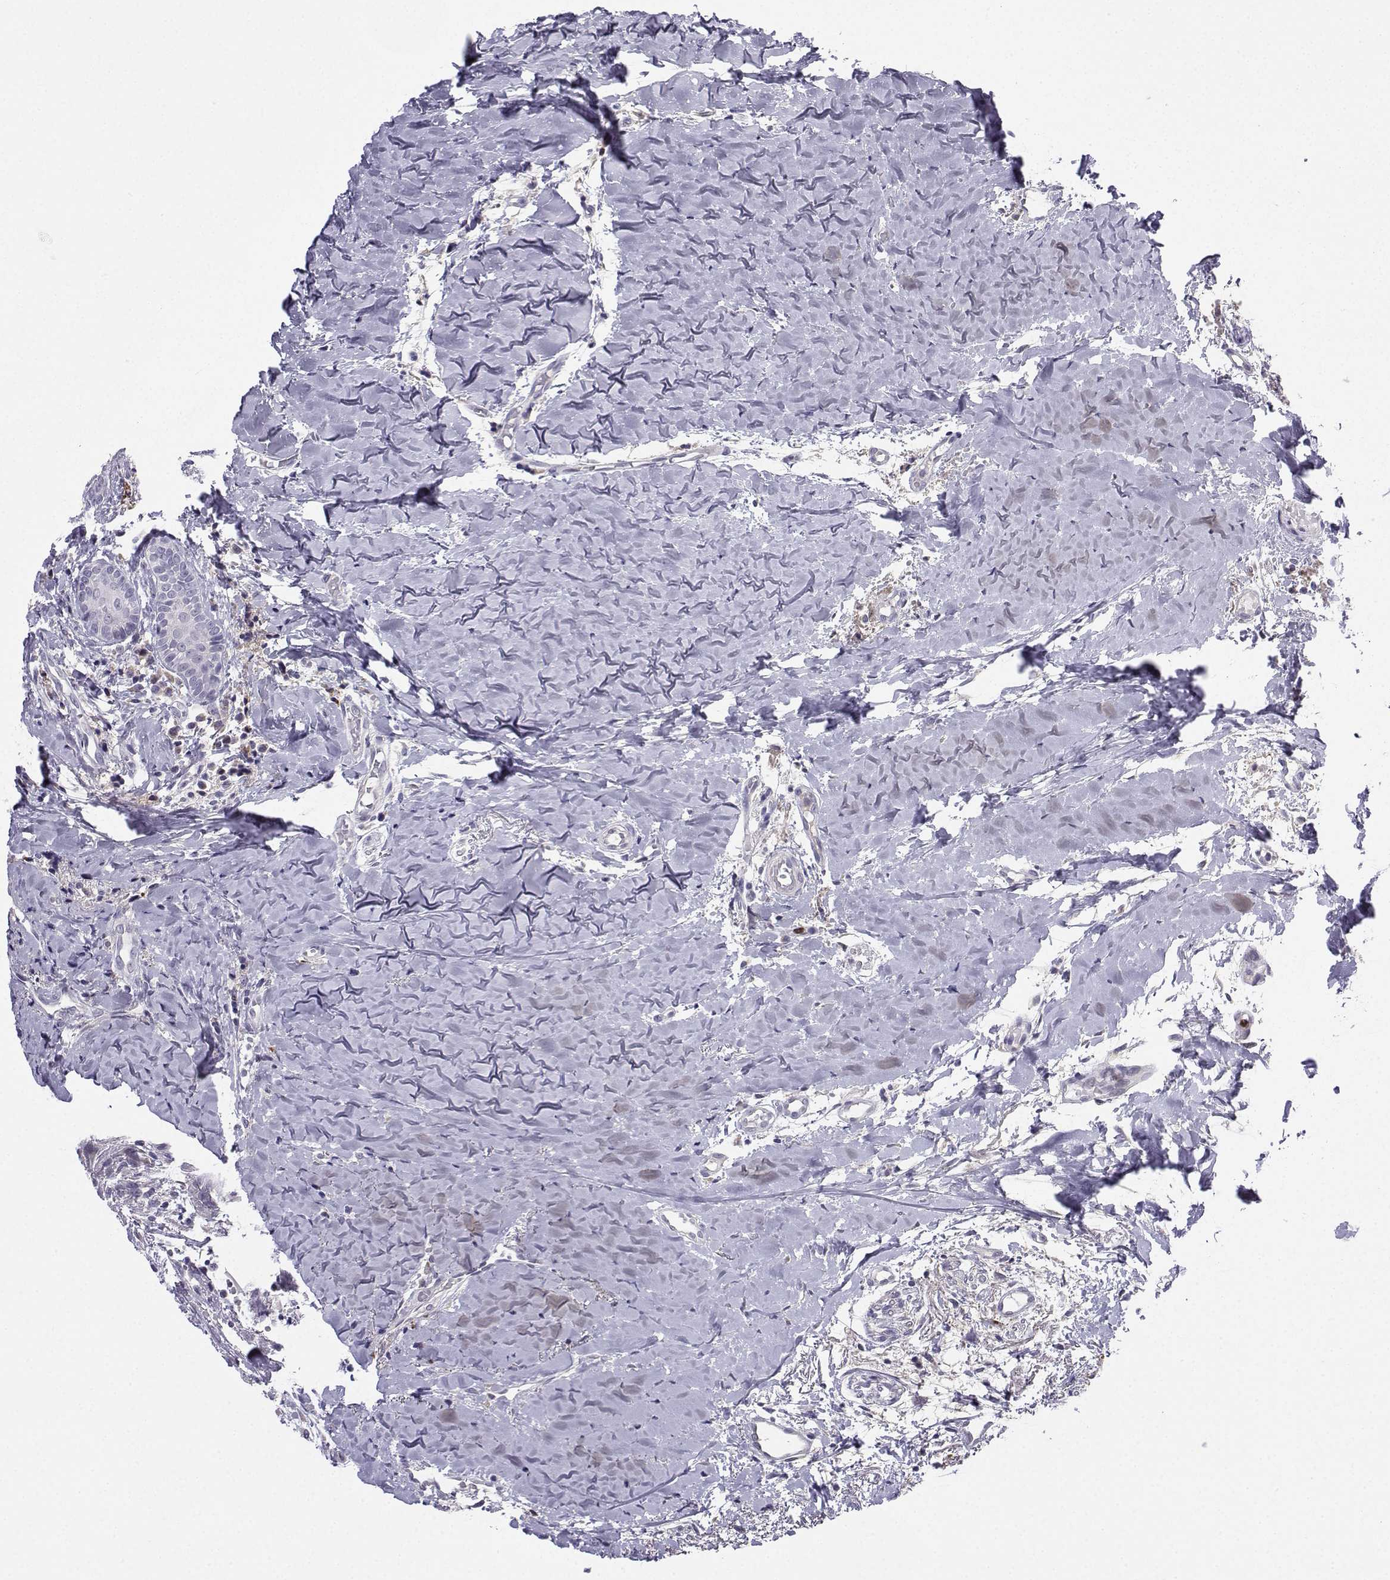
{"staining": {"intensity": "negative", "quantity": "none", "location": "none"}, "tissue": "head and neck cancer", "cell_type": "Tumor cells", "image_type": "cancer", "snomed": [{"axis": "morphology", "description": "Normal tissue, NOS"}, {"axis": "morphology", "description": "Squamous cell carcinoma, NOS"}, {"axis": "topography", "description": "Oral tissue"}, {"axis": "topography", "description": "Salivary gland"}, {"axis": "topography", "description": "Head-Neck"}], "caption": "High power microscopy image of an immunohistochemistry micrograph of head and neck cancer (squamous cell carcinoma), revealing no significant staining in tumor cells.", "gene": "CALY", "patient": {"sex": "female", "age": 62}}